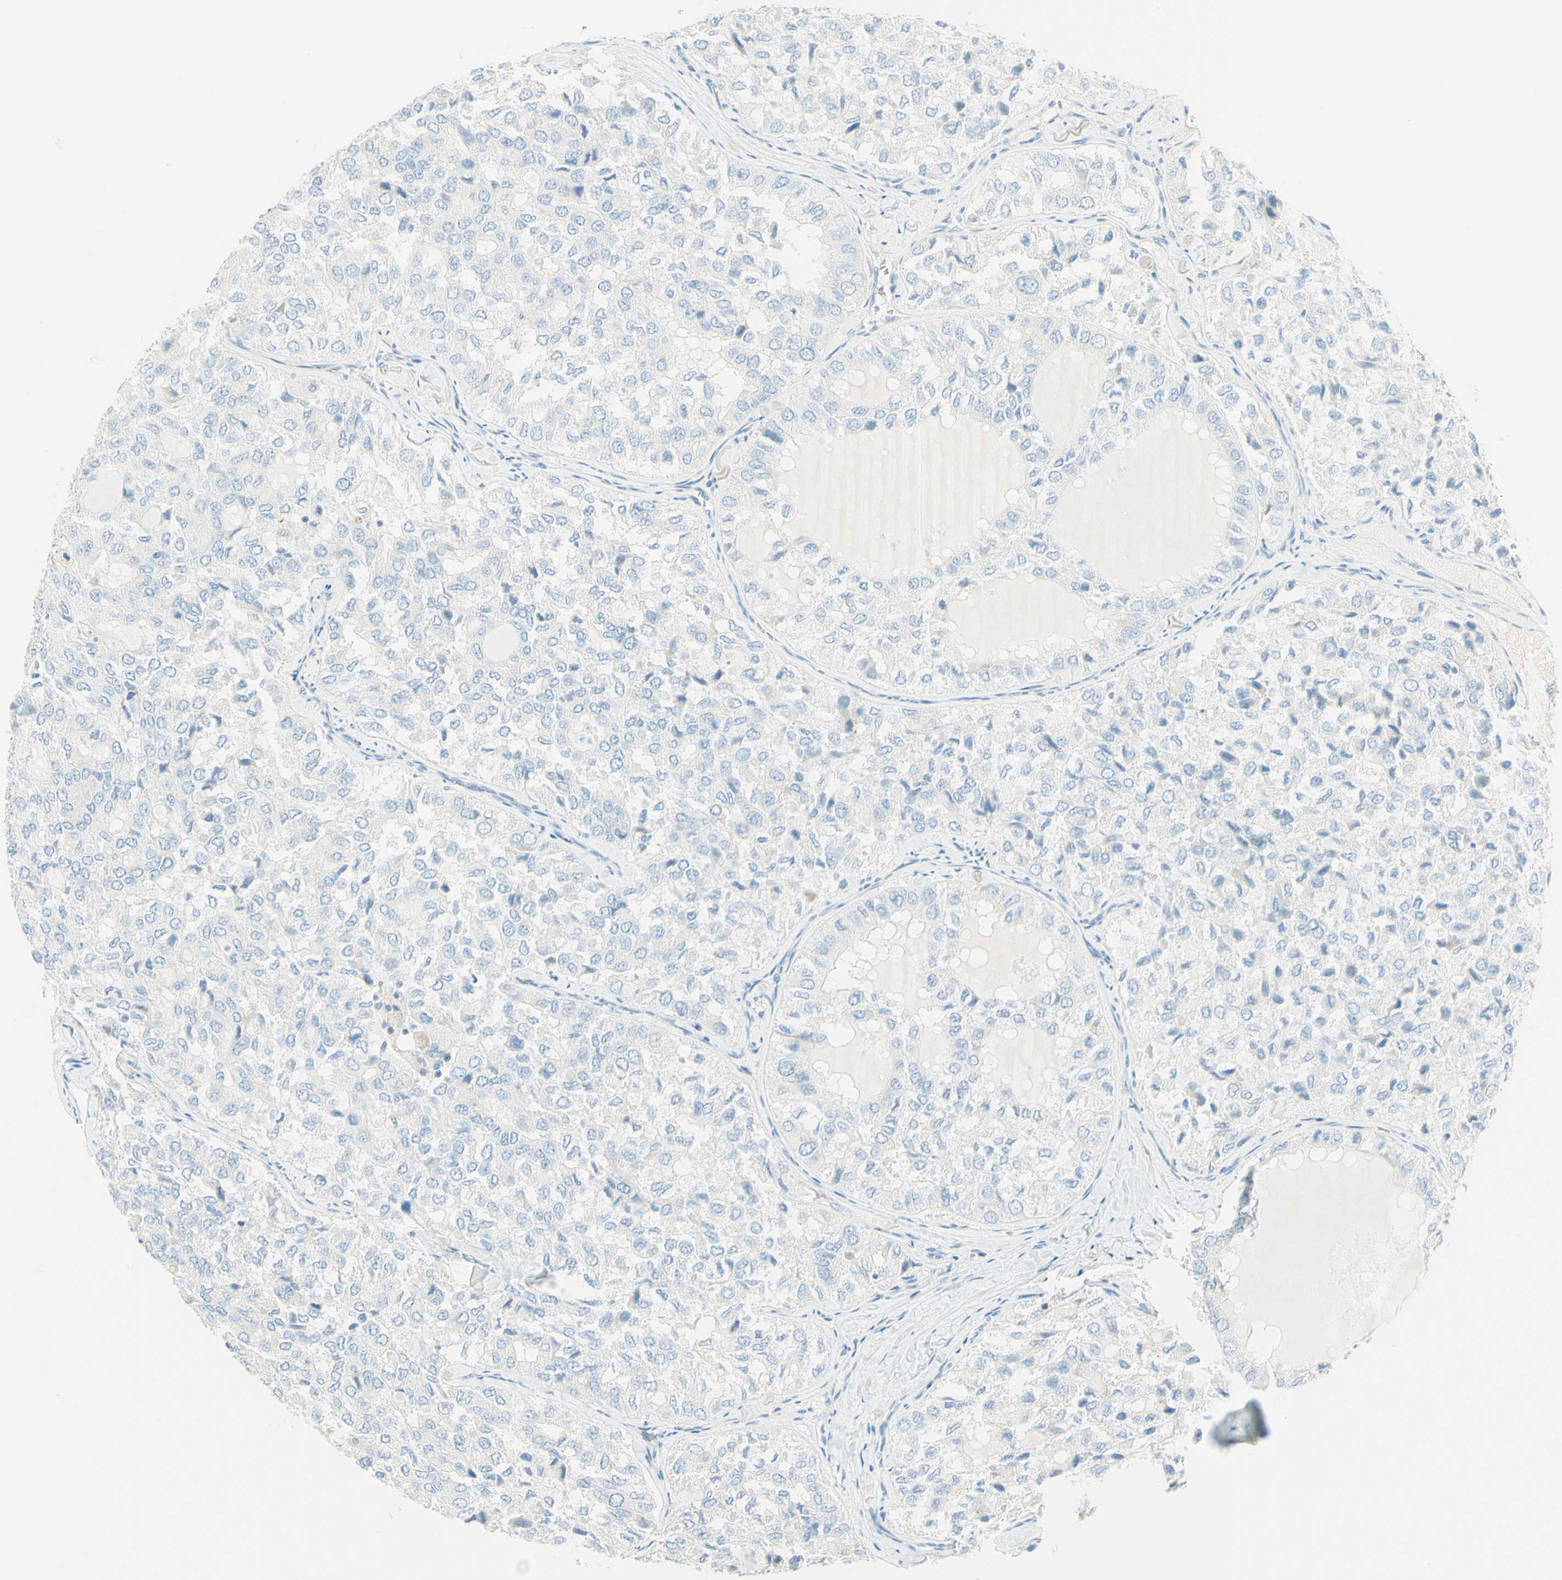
{"staining": {"intensity": "negative", "quantity": "none", "location": "none"}, "tissue": "thyroid cancer", "cell_type": "Tumor cells", "image_type": "cancer", "snomed": [{"axis": "morphology", "description": "Follicular adenoma carcinoma, NOS"}, {"axis": "topography", "description": "Thyroid gland"}], "caption": "IHC histopathology image of neoplastic tissue: thyroid follicular adenoma carcinoma stained with DAB (3,3'-diaminobenzidine) demonstrates no significant protein positivity in tumor cells.", "gene": "NCBP2L", "patient": {"sex": "male", "age": 75}}